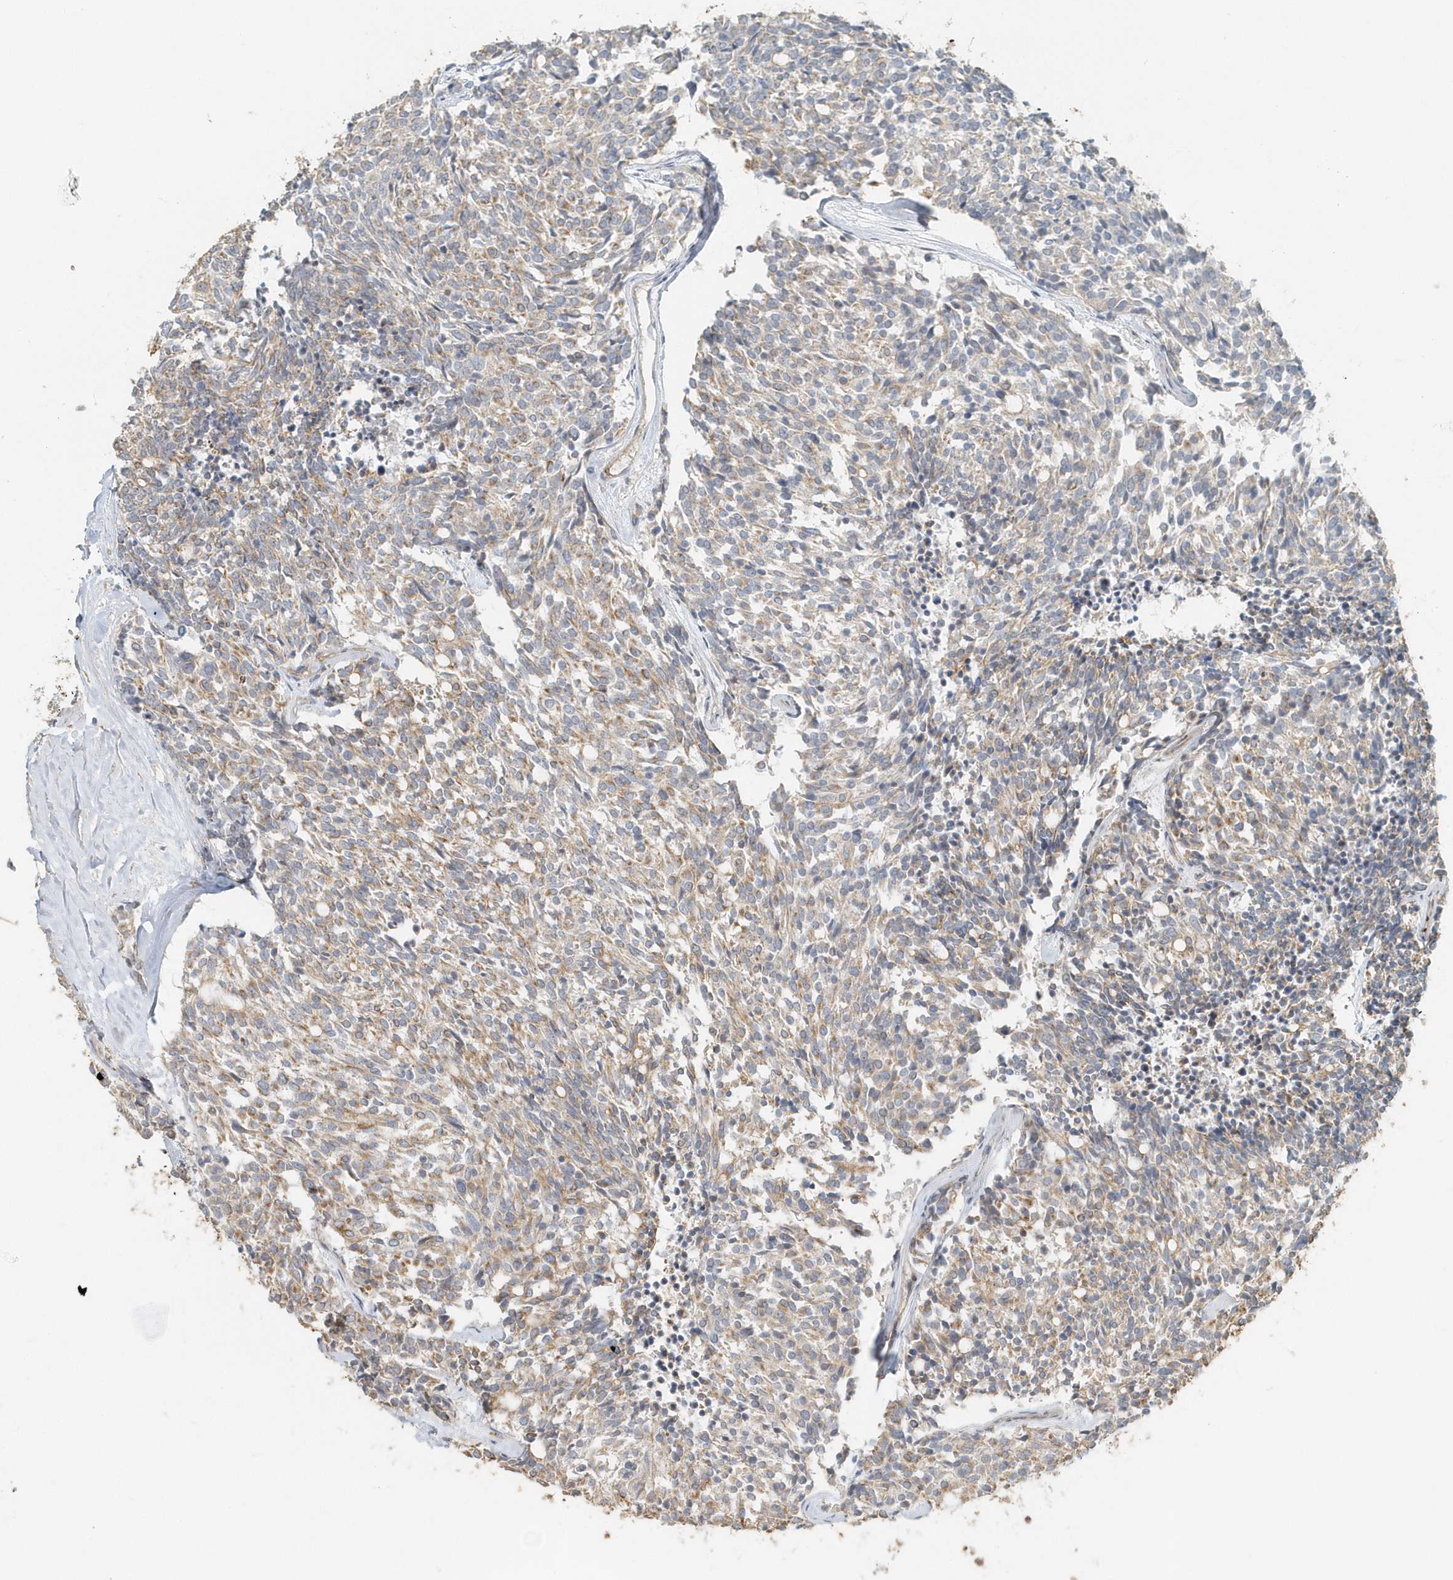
{"staining": {"intensity": "weak", "quantity": ">75%", "location": "cytoplasmic/membranous"}, "tissue": "carcinoid", "cell_type": "Tumor cells", "image_type": "cancer", "snomed": [{"axis": "morphology", "description": "Carcinoid, malignant, NOS"}, {"axis": "topography", "description": "Pancreas"}], "caption": "The photomicrograph reveals immunohistochemical staining of carcinoid (malignant). There is weak cytoplasmic/membranous positivity is seen in about >75% of tumor cells.", "gene": "MMRN1", "patient": {"sex": "female", "age": 54}}